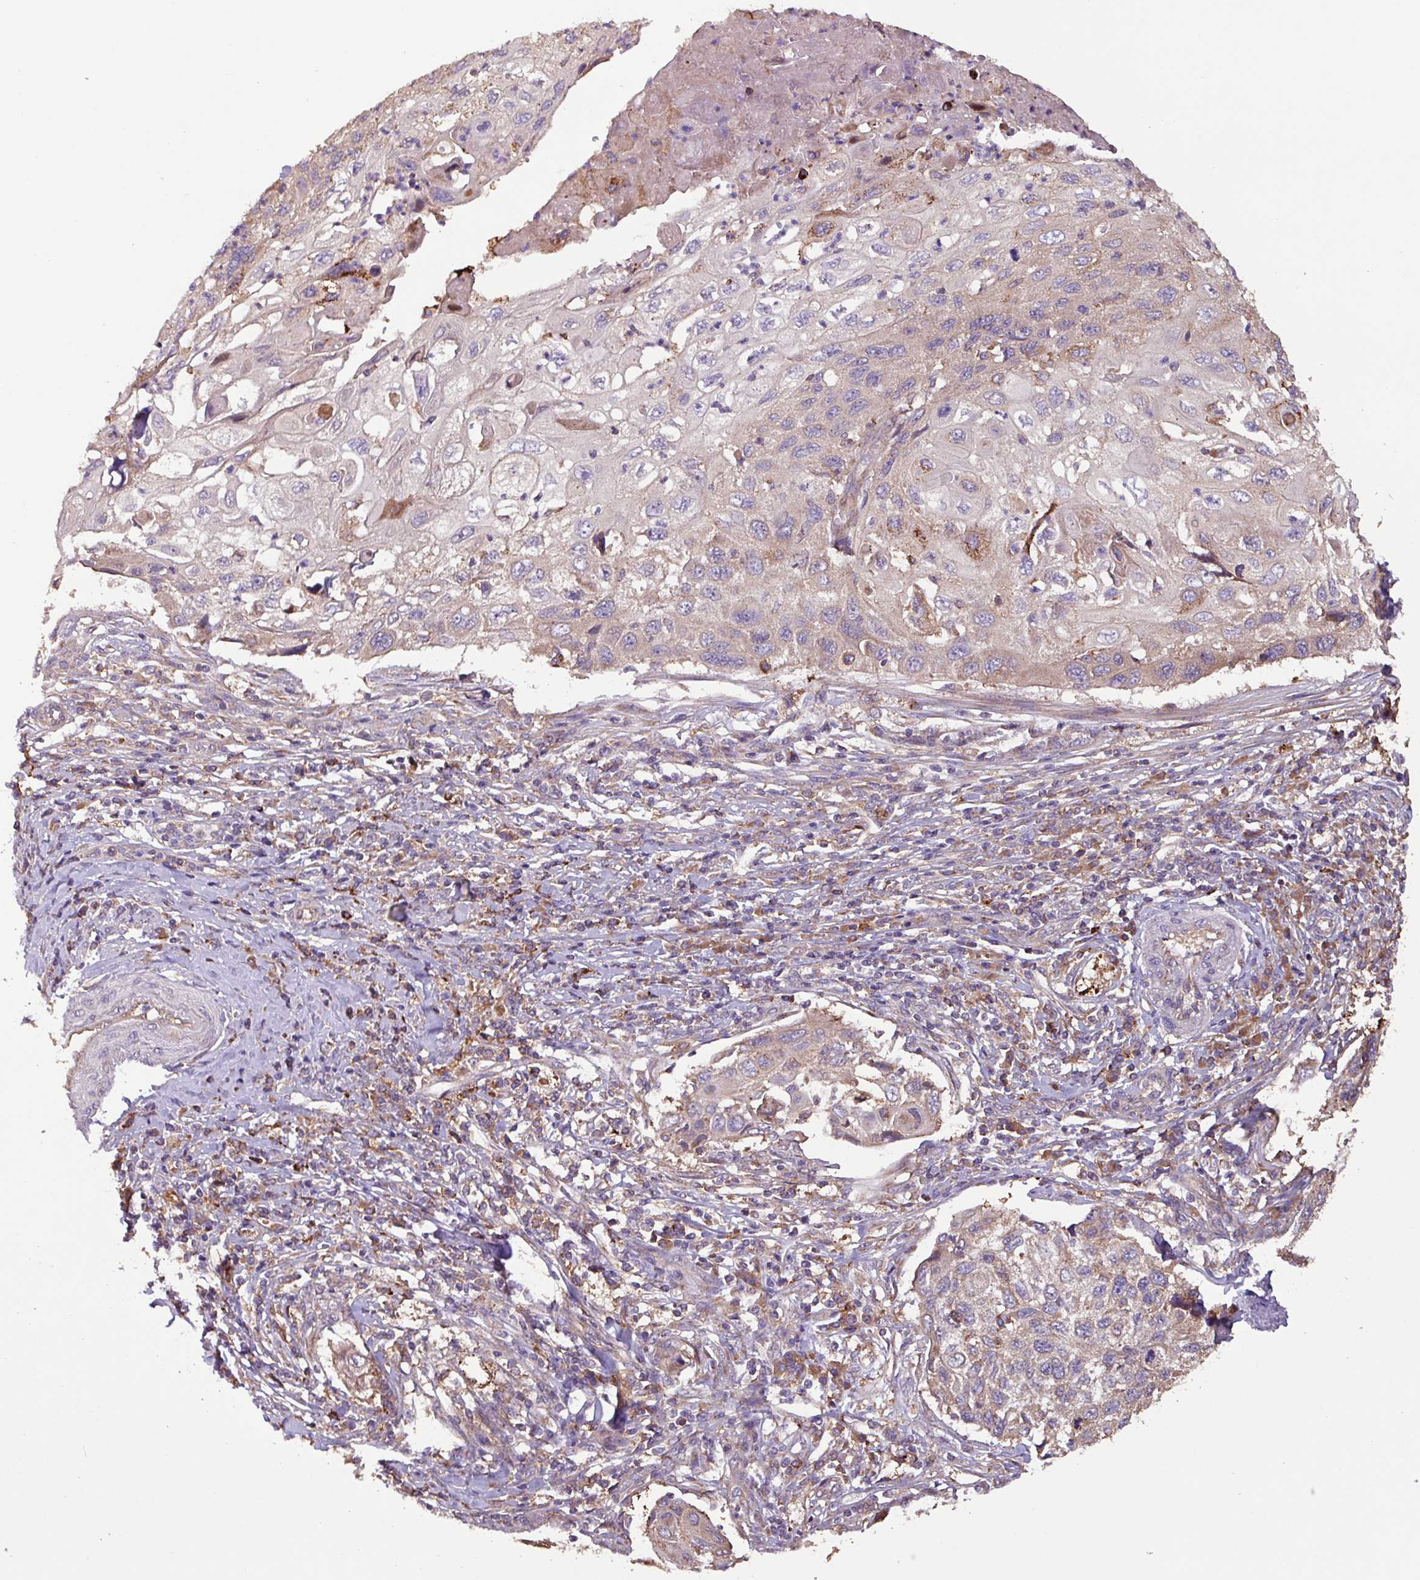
{"staining": {"intensity": "moderate", "quantity": "25%-75%", "location": "cytoplasmic/membranous"}, "tissue": "cervical cancer", "cell_type": "Tumor cells", "image_type": "cancer", "snomed": [{"axis": "morphology", "description": "Squamous cell carcinoma, NOS"}, {"axis": "topography", "description": "Cervix"}], "caption": "IHC image of human squamous cell carcinoma (cervical) stained for a protein (brown), which exhibits medium levels of moderate cytoplasmic/membranous expression in about 25%-75% of tumor cells.", "gene": "PTPRQ", "patient": {"sex": "female", "age": 70}}